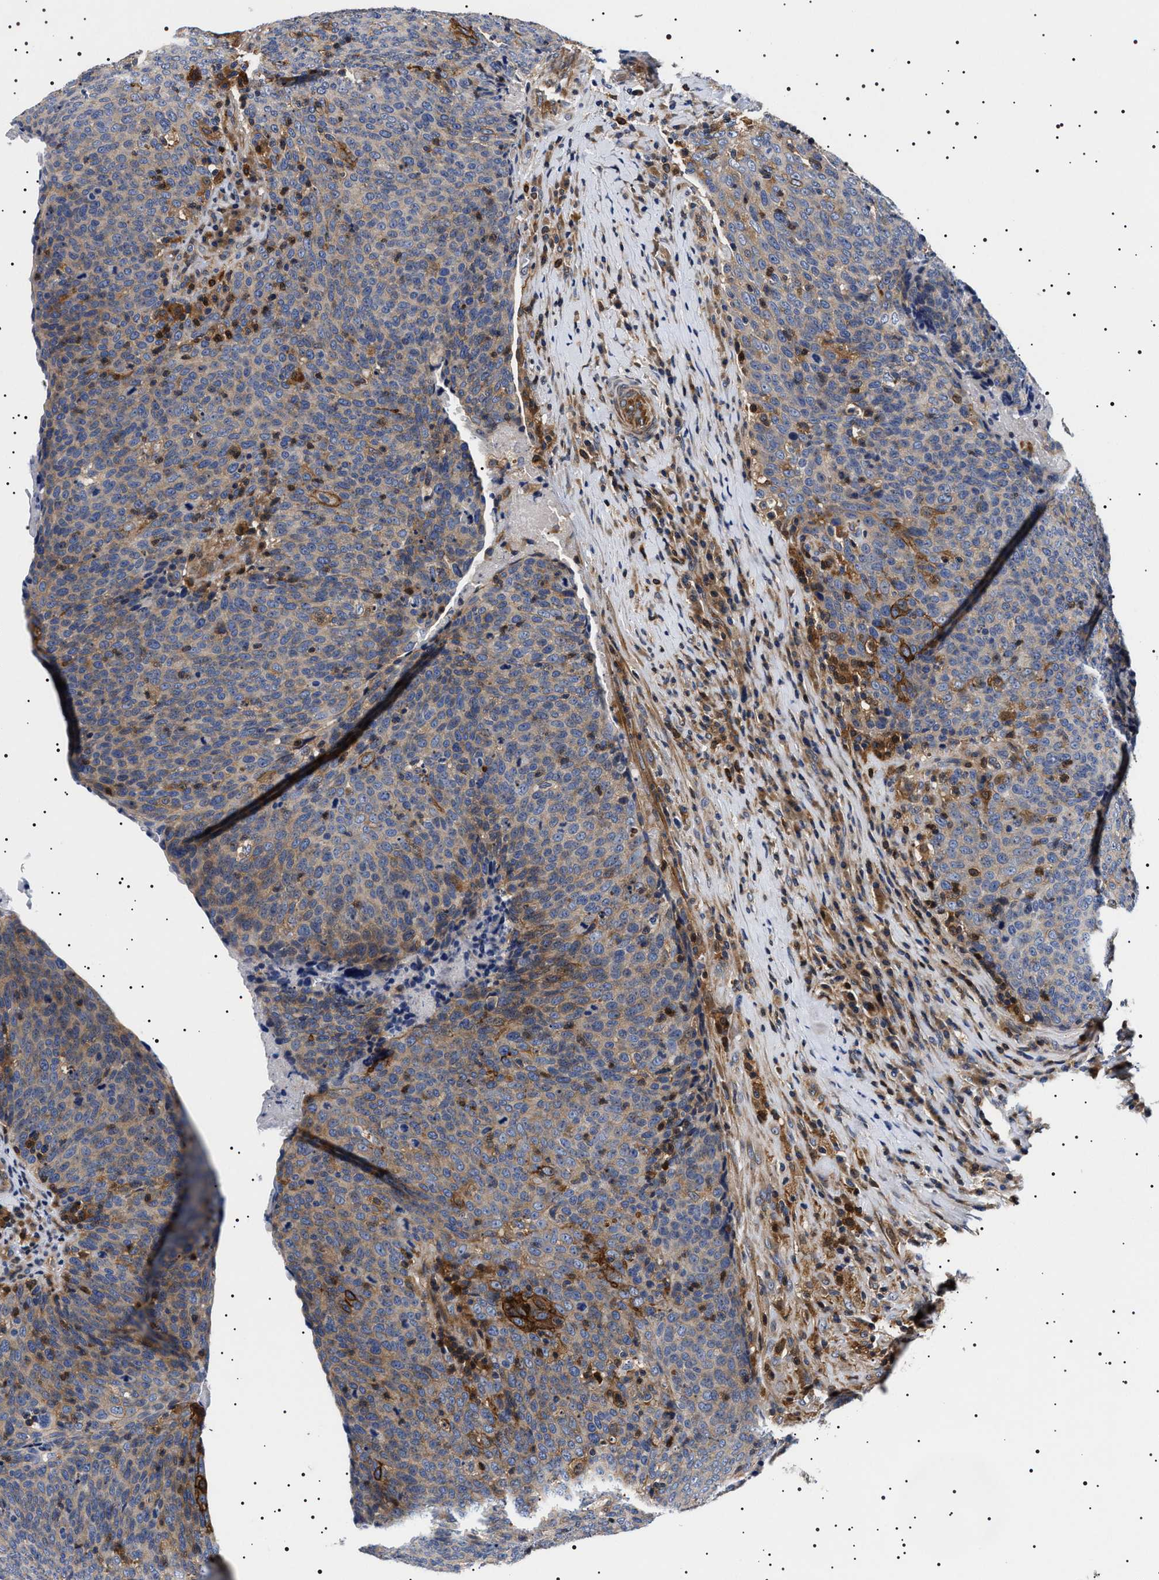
{"staining": {"intensity": "weak", "quantity": "<25%", "location": "cytoplasmic/membranous"}, "tissue": "head and neck cancer", "cell_type": "Tumor cells", "image_type": "cancer", "snomed": [{"axis": "morphology", "description": "Squamous cell carcinoma, NOS"}, {"axis": "morphology", "description": "Squamous cell carcinoma, metastatic, NOS"}, {"axis": "topography", "description": "Lymph node"}, {"axis": "topography", "description": "Head-Neck"}], "caption": "Head and neck metastatic squamous cell carcinoma was stained to show a protein in brown. There is no significant positivity in tumor cells.", "gene": "SLC4A7", "patient": {"sex": "male", "age": 62}}